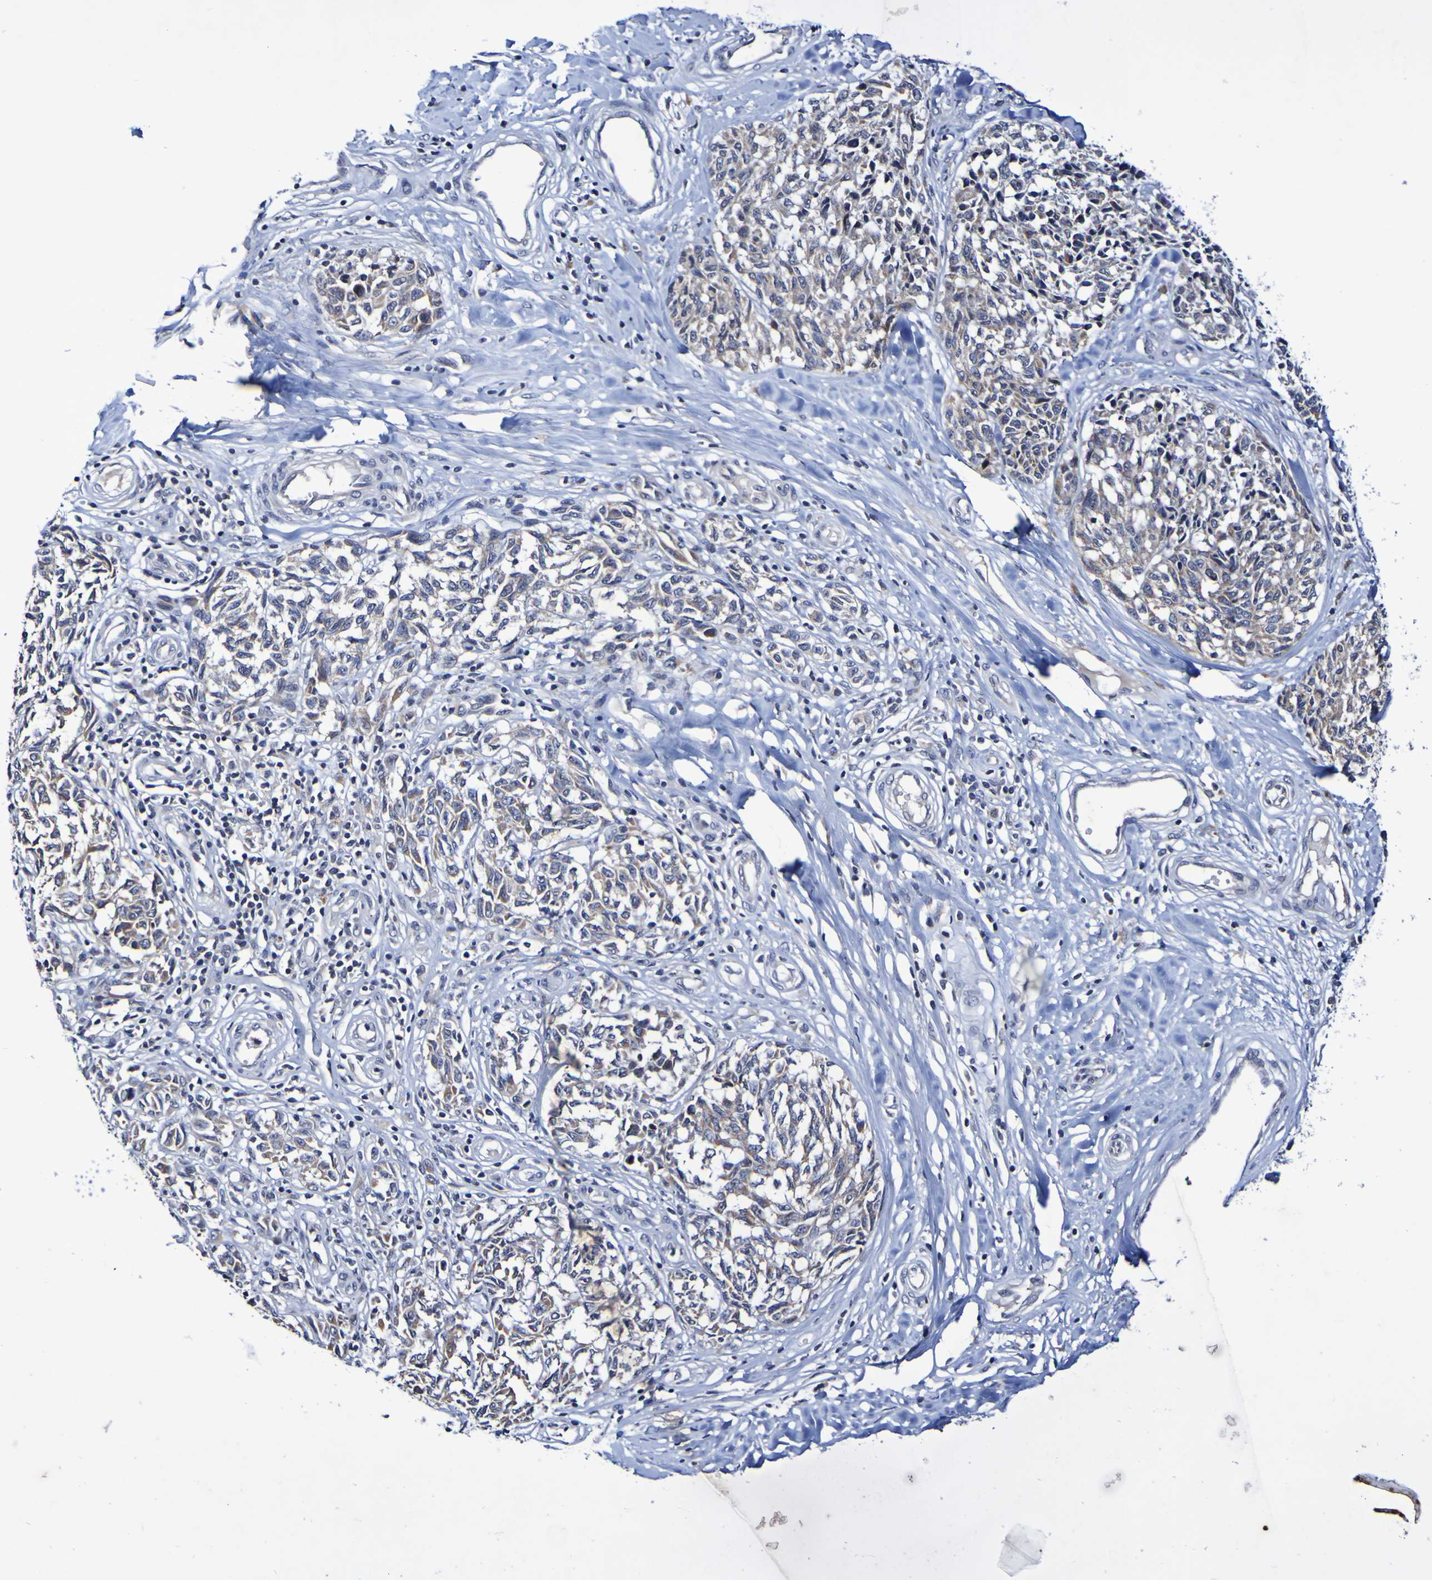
{"staining": {"intensity": "weak", "quantity": ">75%", "location": "cytoplasmic/membranous"}, "tissue": "melanoma", "cell_type": "Tumor cells", "image_type": "cancer", "snomed": [{"axis": "morphology", "description": "Malignant melanoma, NOS"}, {"axis": "topography", "description": "Skin"}], "caption": "Immunohistochemical staining of malignant melanoma demonstrates low levels of weak cytoplasmic/membranous protein expression in approximately >75% of tumor cells.", "gene": "PTP4A2", "patient": {"sex": "female", "age": 64}}